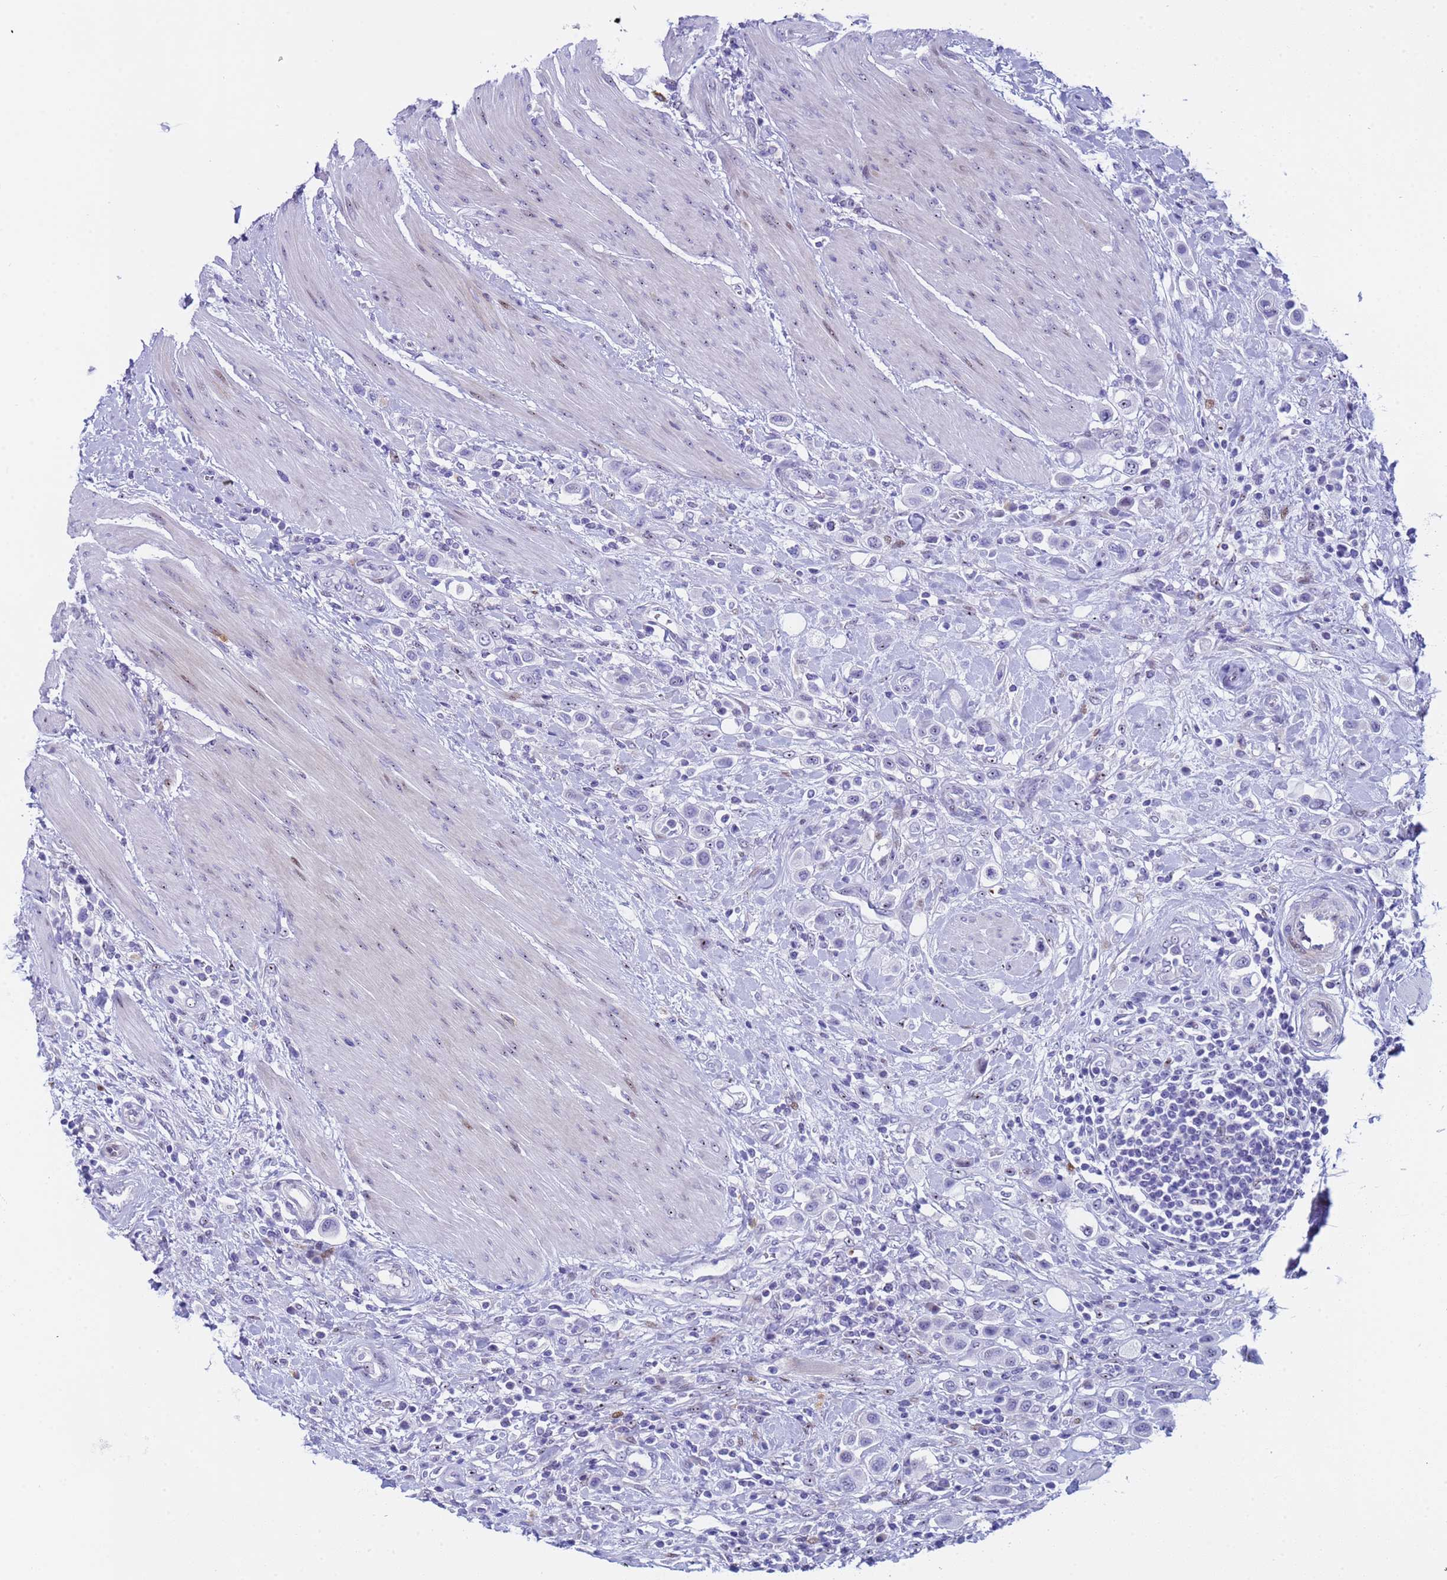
{"staining": {"intensity": "negative", "quantity": "none", "location": "none"}, "tissue": "urothelial cancer", "cell_type": "Tumor cells", "image_type": "cancer", "snomed": [{"axis": "morphology", "description": "Urothelial carcinoma, High grade"}, {"axis": "topography", "description": "Urinary bladder"}], "caption": "Tumor cells show no significant staining in high-grade urothelial carcinoma.", "gene": "POP5", "patient": {"sex": "male", "age": 50}}